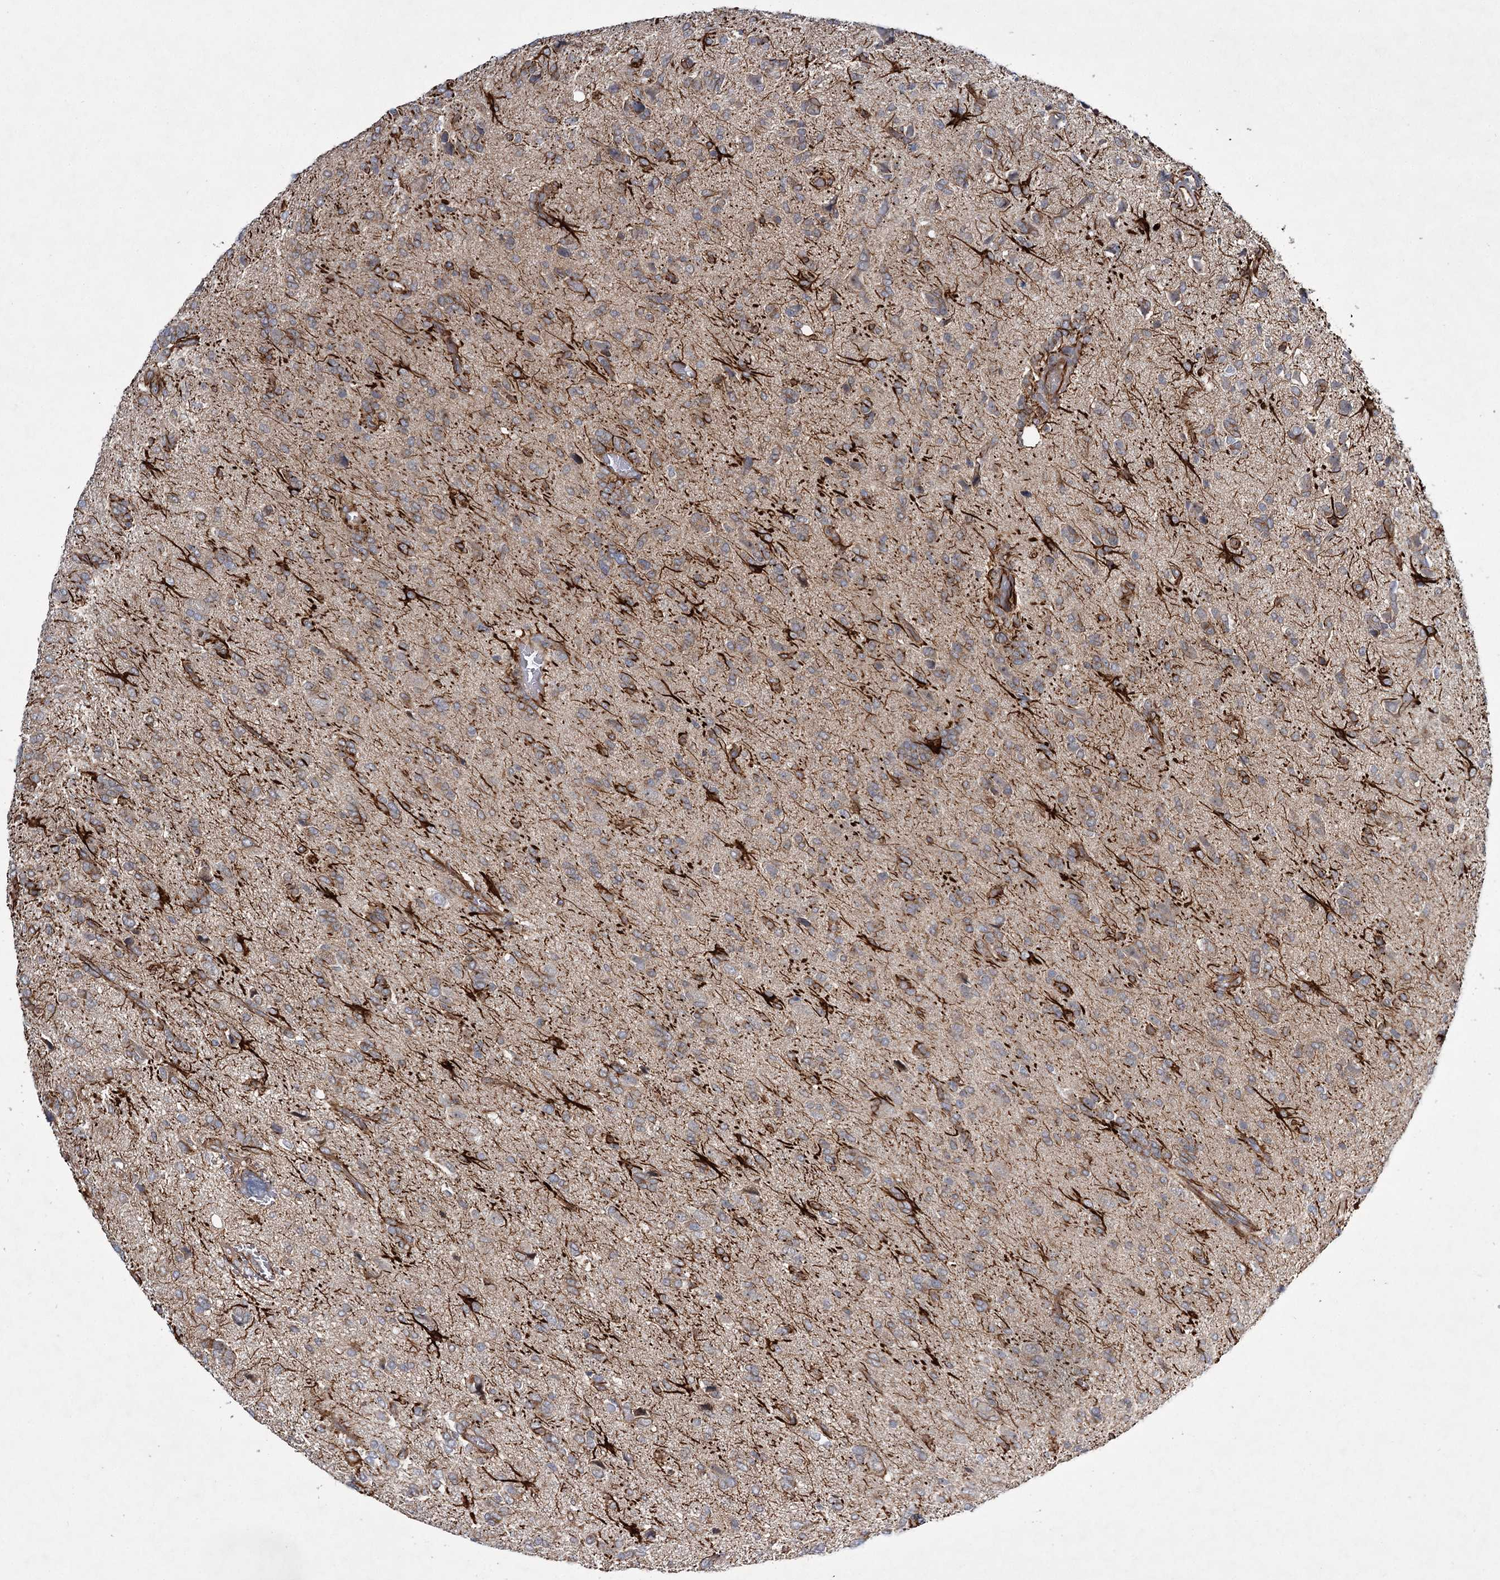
{"staining": {"intensity": "moderate", "quantity": "<25%", "location": "cytoplasmic/membranous"}, "tissue": "glioma", "cell_type": "Tumor cells", "image_type": "cancer", "snomed": [{"axis": "morphology", "description": "Glioma, malignant, High grade"}, {"axis": "topography", "description": "Brain"}], "caption": "Tumor cells demonstrate low levels of moderate cytoplasmic/membranous expression in approximately <25% of cells in human high-grade glioma (malignant).", "gene": "DPEP2", "patient": {"sex": "female", "age": 59}}